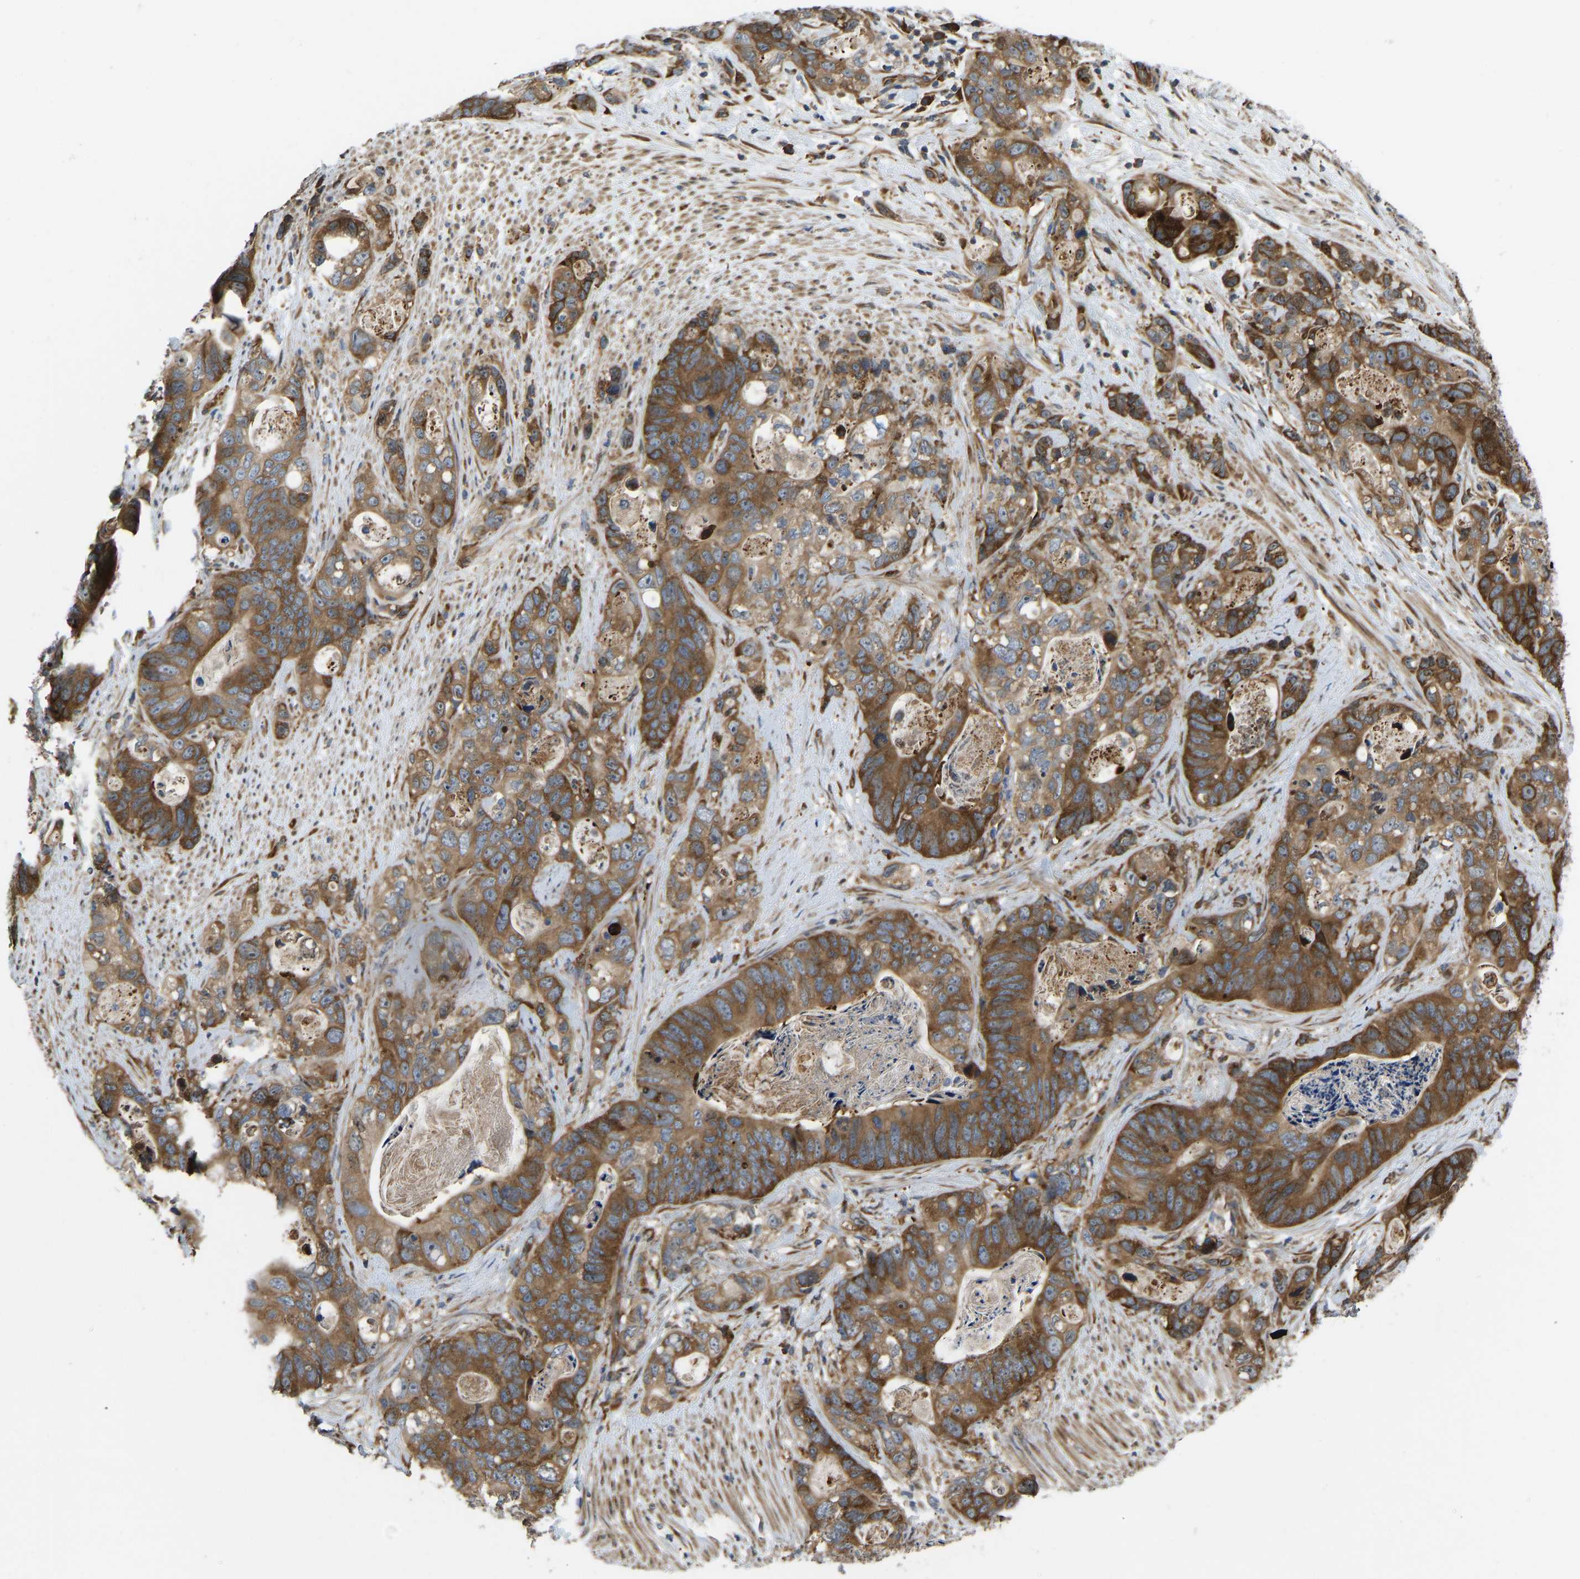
{"staining": {"intensity": "moderate", "quantity": ">75%", "location": "cytoplasmic/membranous"}, "tissue": "stomach cancer", "cell_type": "Tumor cells", "image_type": "cancer", "snomed": [{"axis": "morphology", "description": "Normal tissue, NOS"}, {"axis": "morphology", "description": "Adenocarcinoma, NOS"}, {"axis": "topography", "description": "Stomach"}], "caption": "A brown stain highlights moderate cytoplasmic/membranous positivity of a protein in human stomach adenocarcinoma tumor cells. (DAB (3,3'-diaminobenzidine) = brown stain, brightfield microscopy at high magnification).", "gene": "RASGRF2", "patient": {"sex": "female", "age": 89}}